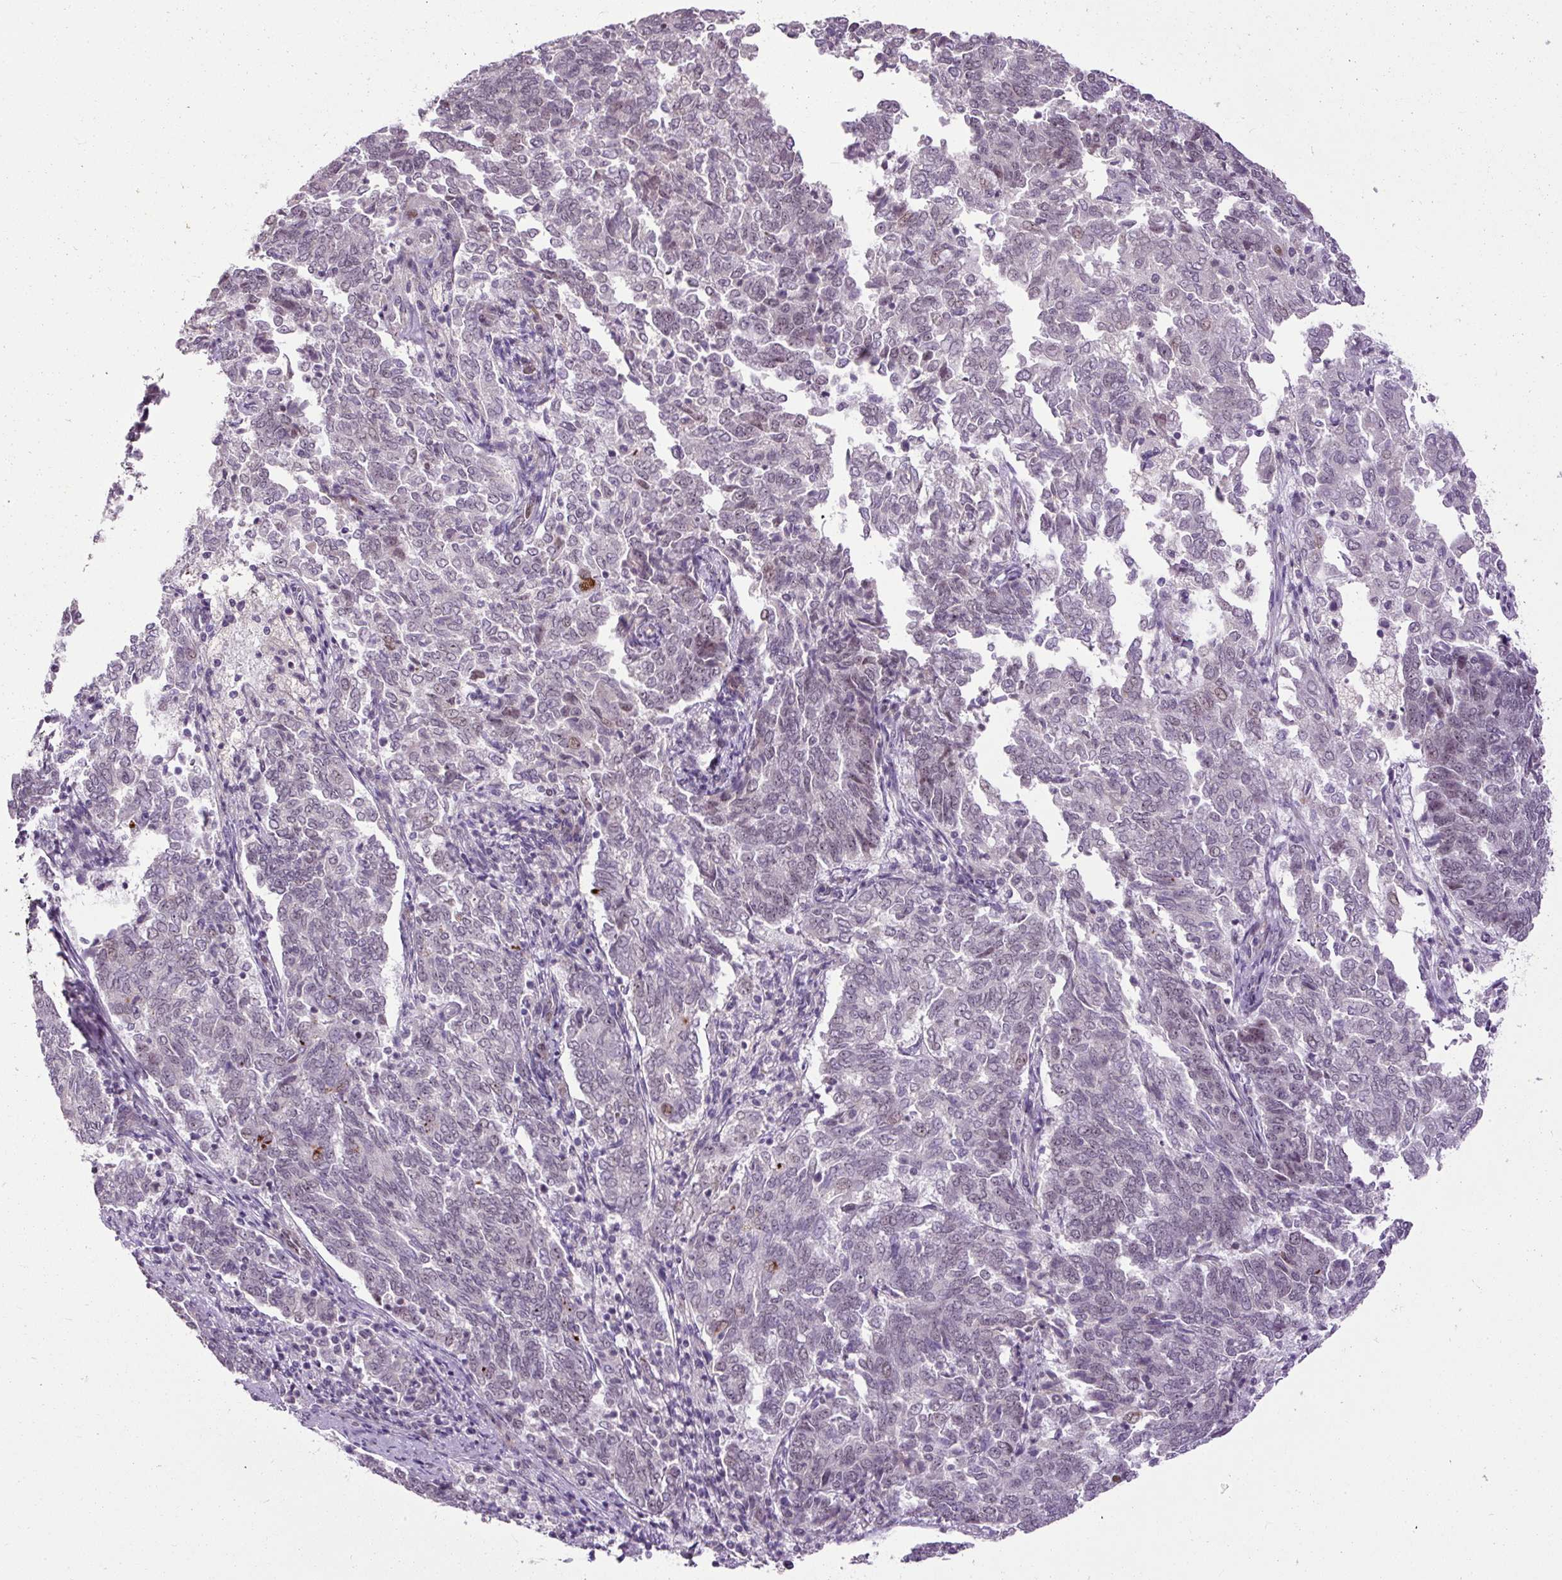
{"staining": {"intensity": "moderate", "quantity": "<25%", "location": "nuclear"}, "tissue": "endometrial cancer", "cell_type": "Tumor cells", "image_type": "cancer", "snomed": [{"axis": "morphology", "description": "Adenocarcinoma, NOS"}, {"axis": "topography", "description": "Endometrium"}], "caption": "Endometrial cancer (adenocarcinoma) stained with a protein marker exhibits moderate staining in tumor cells.", "gene": "ARHGEF18", "patient": {"sex": "female", "age": 80}}